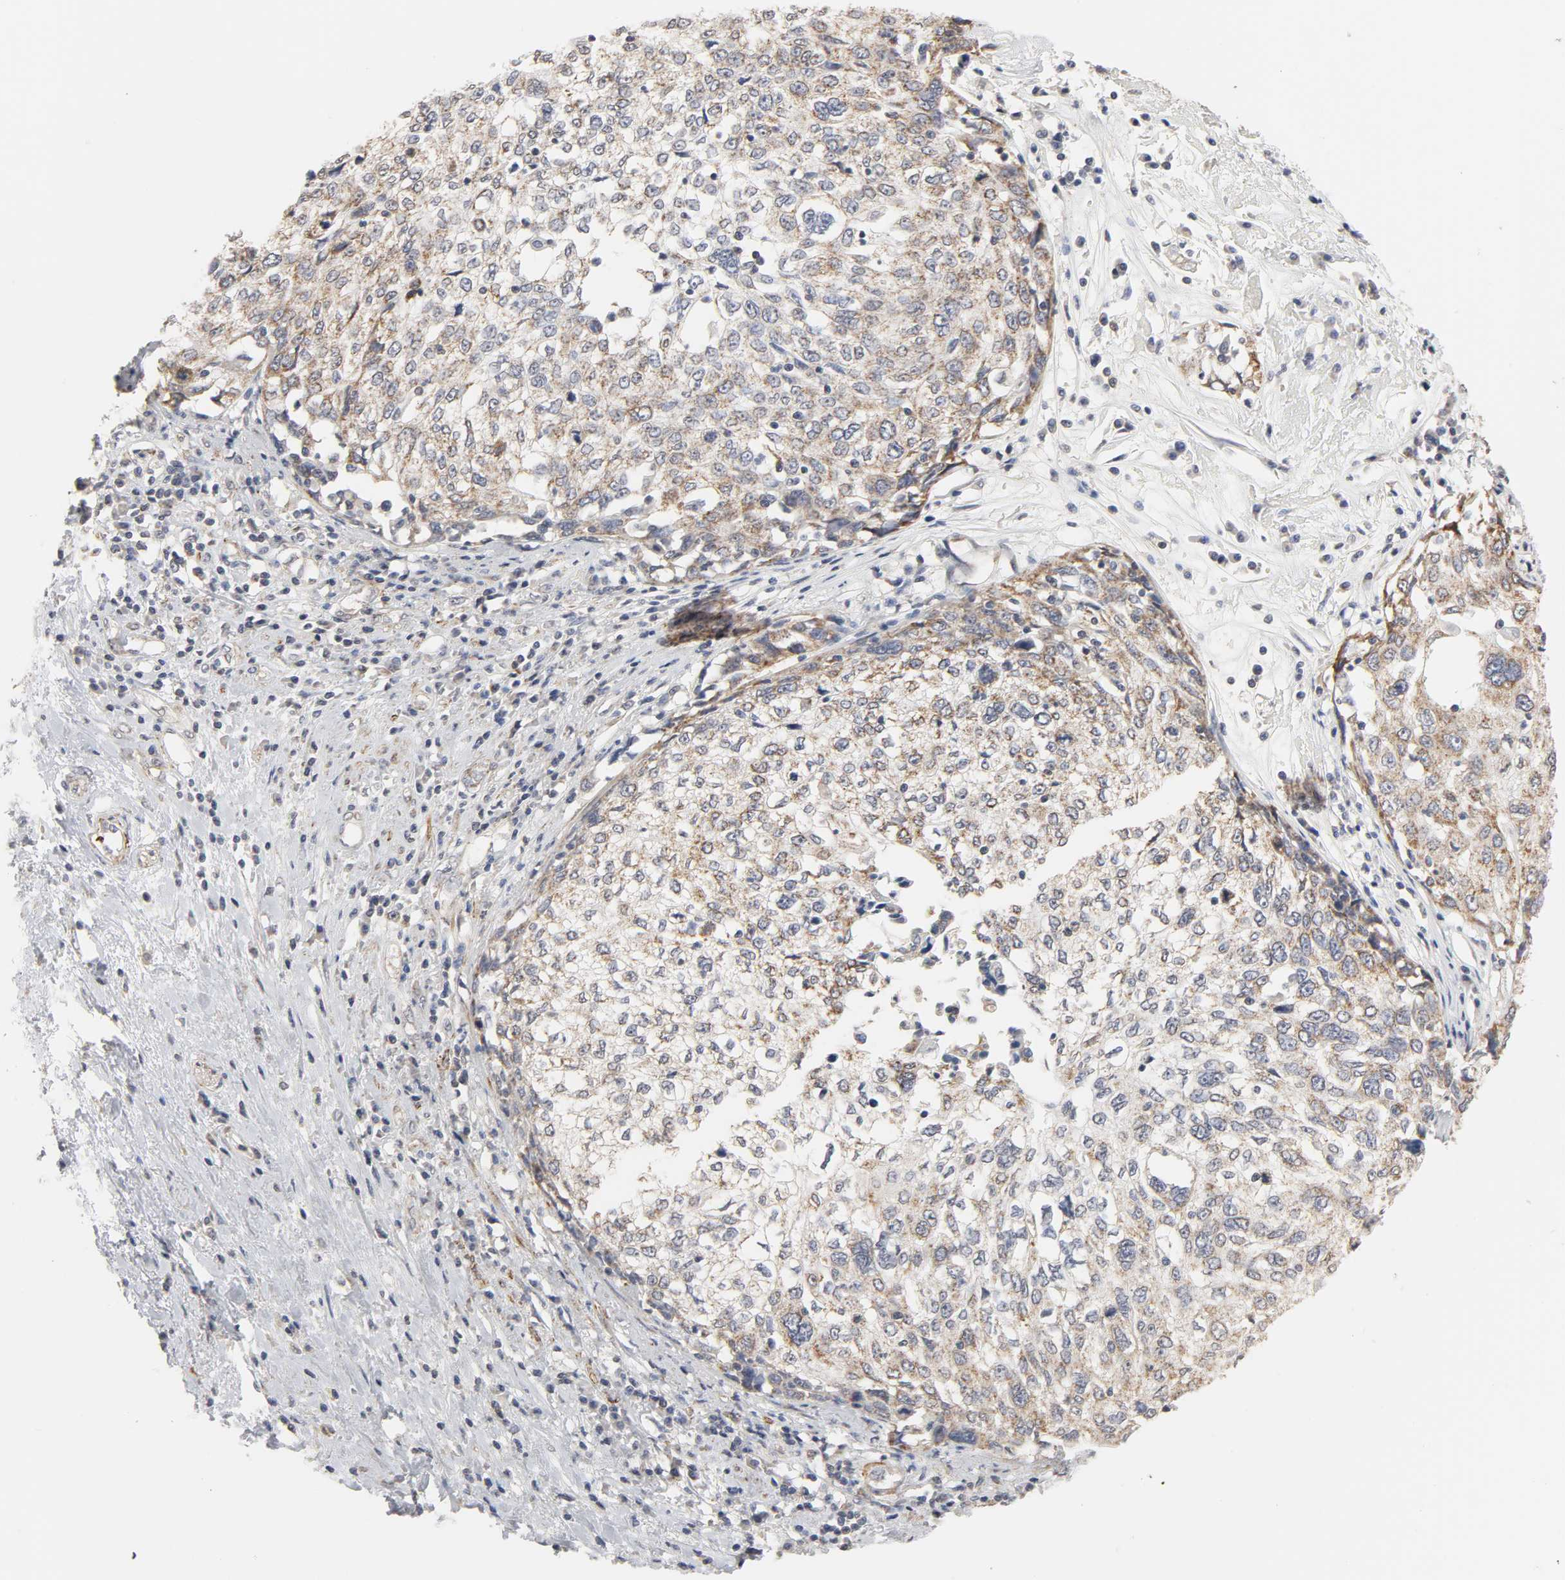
{"staining": {"intensity": "weak", "quantity": "25%-75%", "location": "cytoplasmic/membranous"}, "tissue": "cervical cancer", "cell_type": "Tumor cells", "image_type": "cancer", "snomed": [{"axis": "morphology", "description": "Squamous cell carcinoma, NOS"}, {"axis": "topography", "description": "Cervix"}], "caption": "Tumor cells demonstrate low levels of weak cytoplasmic/membranous positivity in approximately 25%-75% of cells in cervical squamous cell carcinoma.", "gene": "GNG2", "patient": {"sex": "female", "age": 57}}